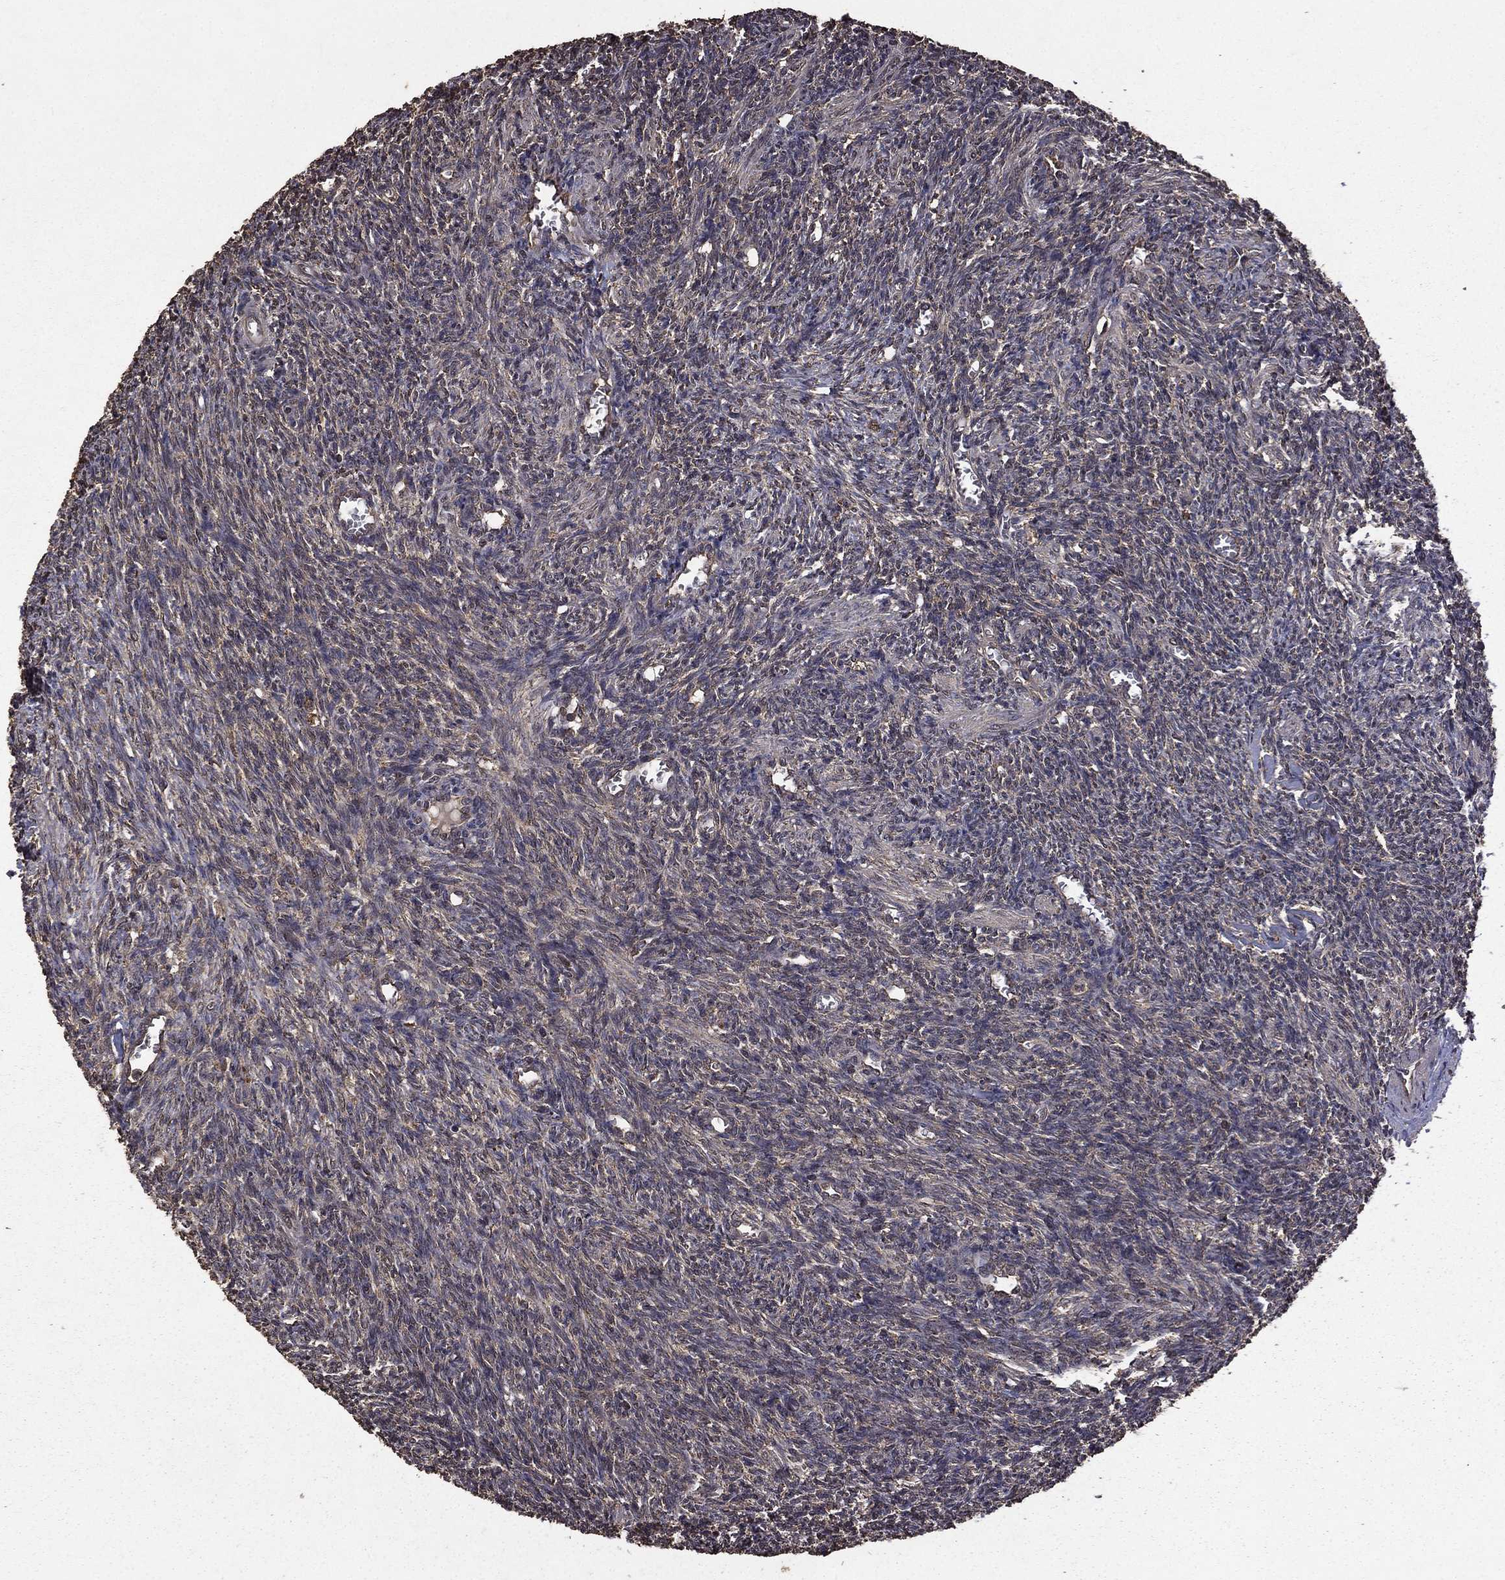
{"staining": {"intensity": "negative", "quantity": "none", "location": "none"}, "tissue": "ovary", "cell_type": "Ovarian stroma cells", "image_type": "normal", "snomed": [{"axis": "morphology", "description": "Normal tissue, NOS"}, {"axis": "topography", "description": "Ovary"}], "caption": "This histopathology image is of normal ovary stained with IHC to label a protein in brown with the nuclei are counter-stained blue. There is no staining in ovarian stroma cells. (Stains: DAB (3,3'-diaminobenzidine) immunohistochemistry (IHC) with hematoxylin counter stain, Microscopy: brightfield microscopy at high magnification).", "gene": "BIRC6", "patient": {"sex": "female", "age": 27}}